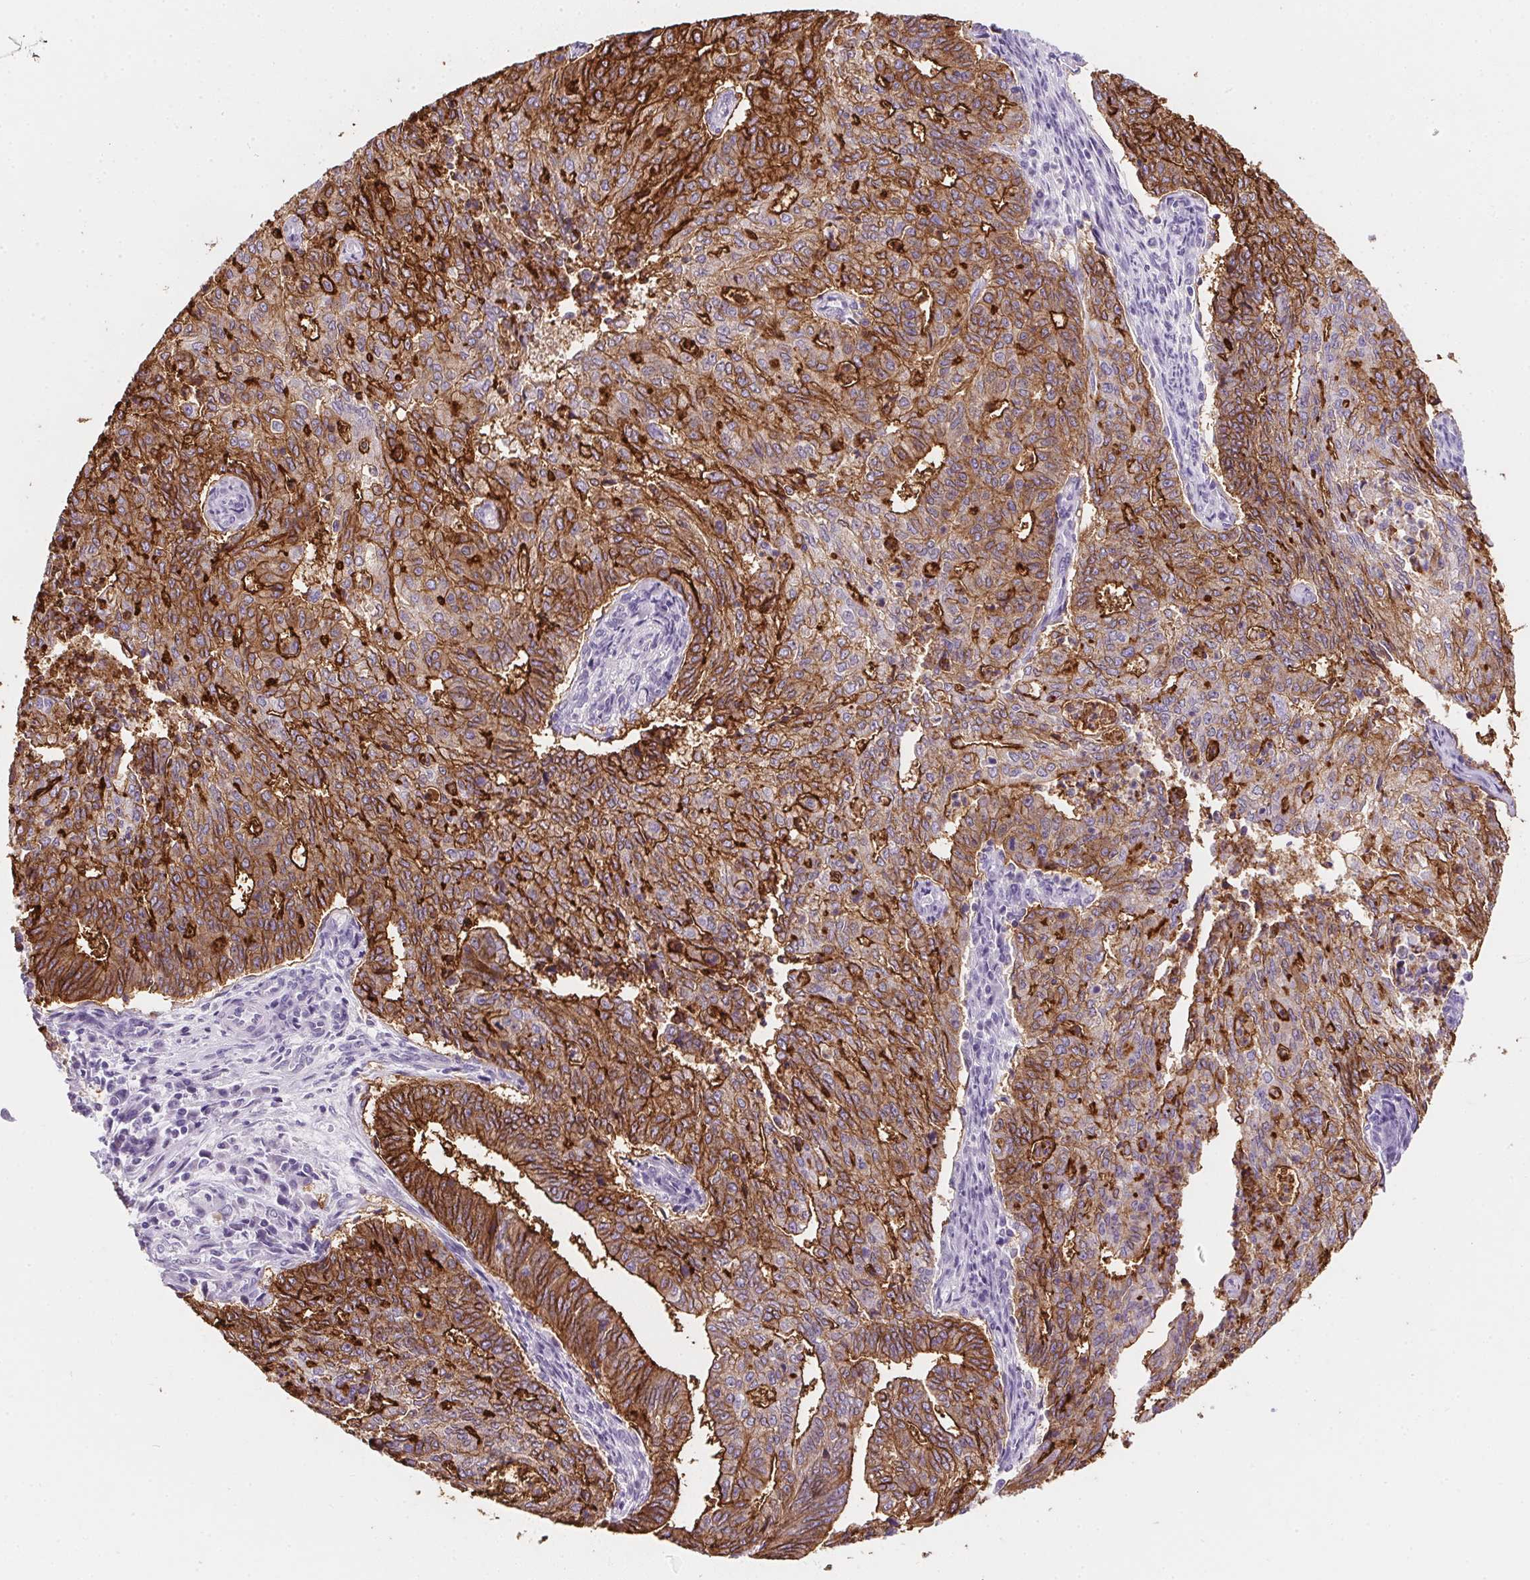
{"staining": {"intensity": "moderate", "quantity": ">75%", "location": "cytoplasmic/membranous"}, "tissue": "endometrial cancer", "cell_type": "Tumor cells", "image_type": "cancer", "snomed": [{"axis": "morphology", "description": "Adenocarcinoma, NOS"}, {"axis": "topography", "description": "Endometrium"}], "caption": "Brown immunohistochemical staining in human endometrial cancer reveals moderate cytoplasmic/membranous expression in about >75% of tumor cells. (Stains: DAB (3,3'-diaminobenzidine) in brown, nuclei in blue, Microscopy: brightfield microscopy at high magnification).", "gene": "AQP5", "patient": {"sex": "female", "age": 82}}